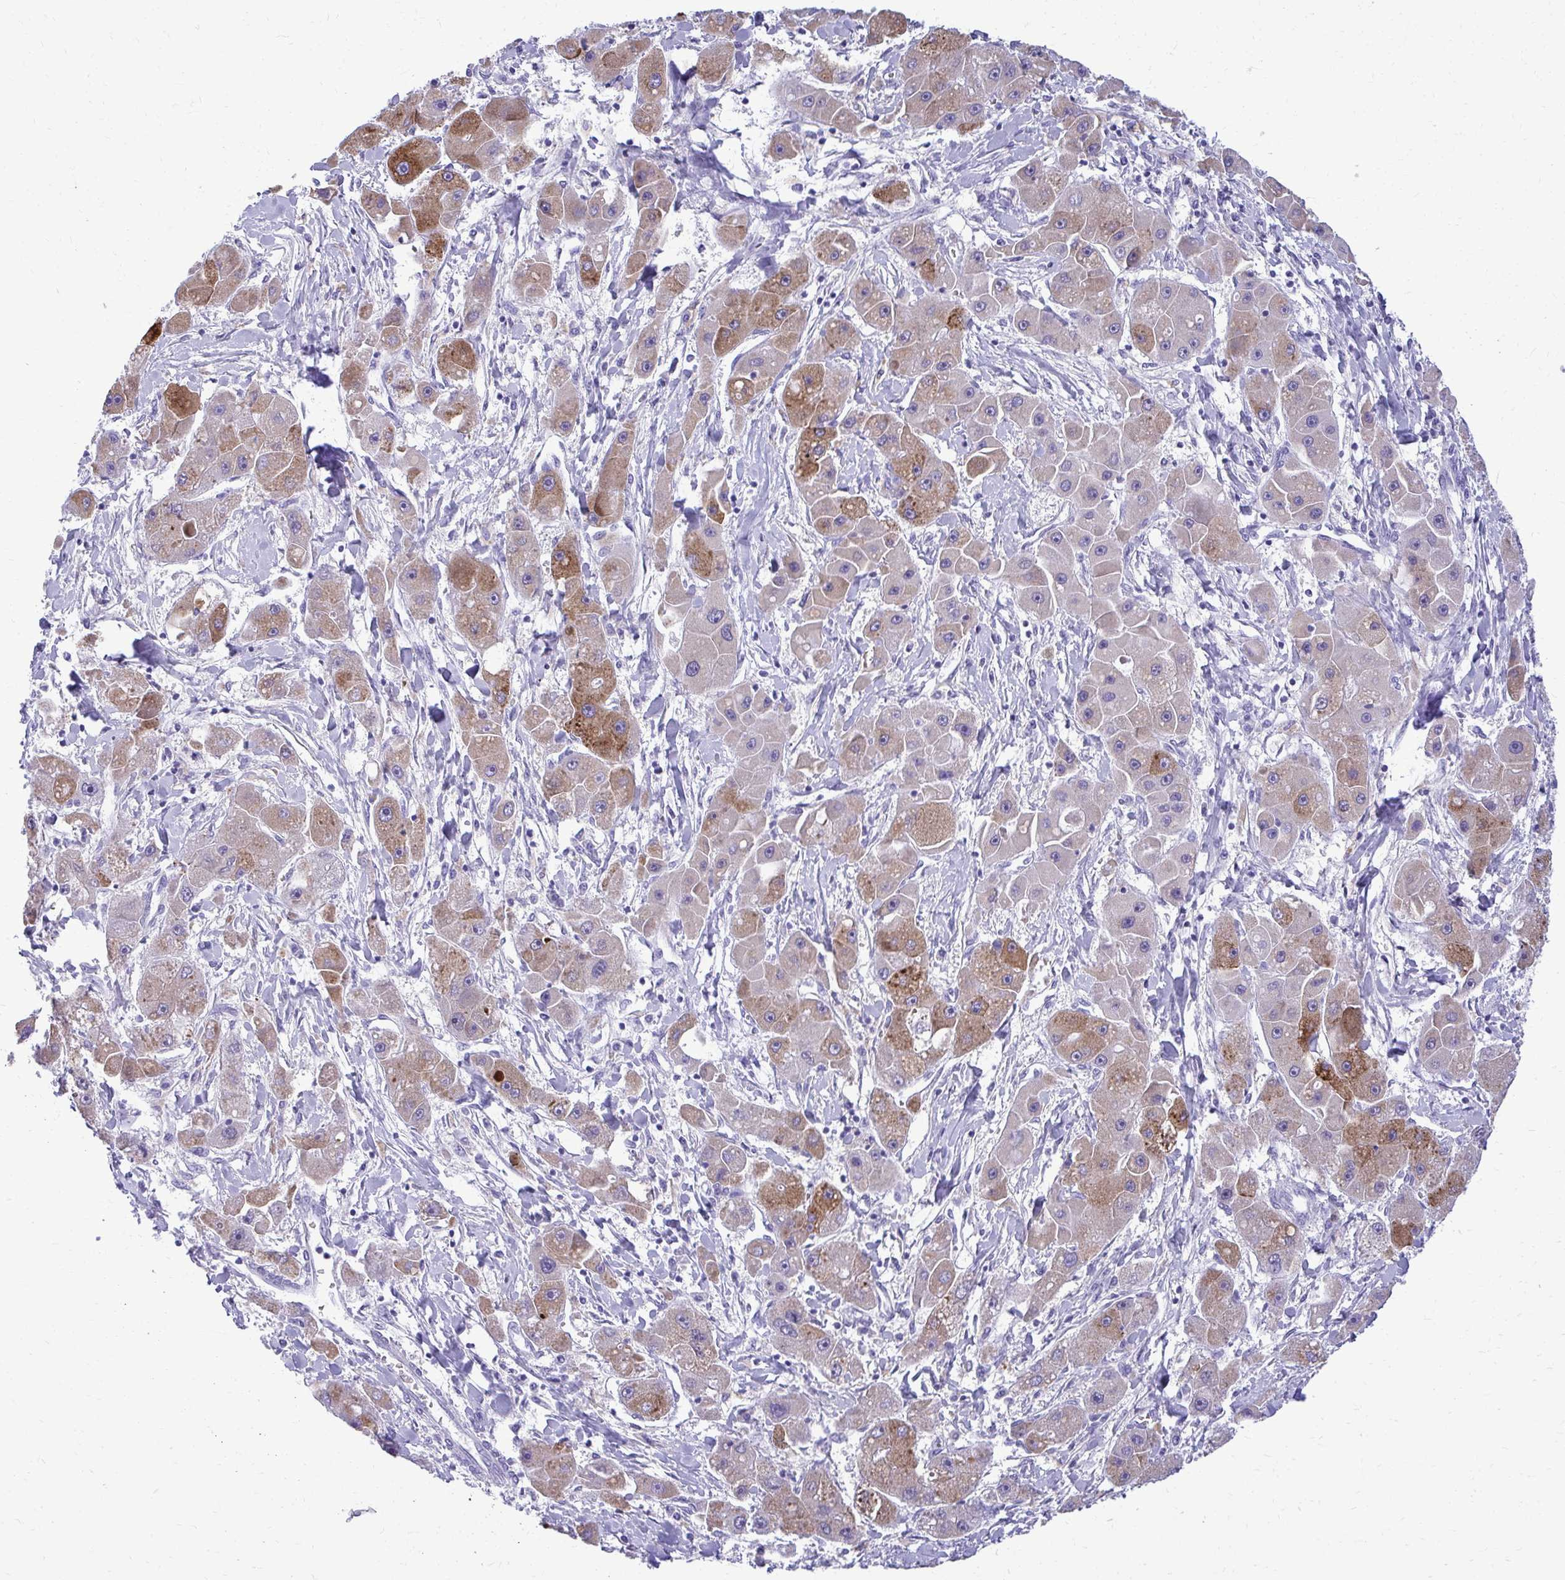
{"staining": {"intensity": "moderate", "quantity": "25%-75%", "location": "cytoplasmic/membranous"}, "tissue": "liver cancer", "cell_type": "Tumor cells", "image_type": "cancer", "snomed": [{"axis": "morphology", "description": "Carcinoma, Hepatocellular, NOS"}, {"axis": "topography", "description": "Liver"}], "caption": "Hepatocellular carcinoma (liver) stained for a protein reveals moderate cytoplasmic/membranous positivity in tumor cells. The staining was performed using DAB (3,3'-diaminobenzidine), with brown indicating positive protein expression. Nuclei are stained blue with hematoxylin.", "gene": "AIG1", "patient": {"sex": "male", "age": 24}}